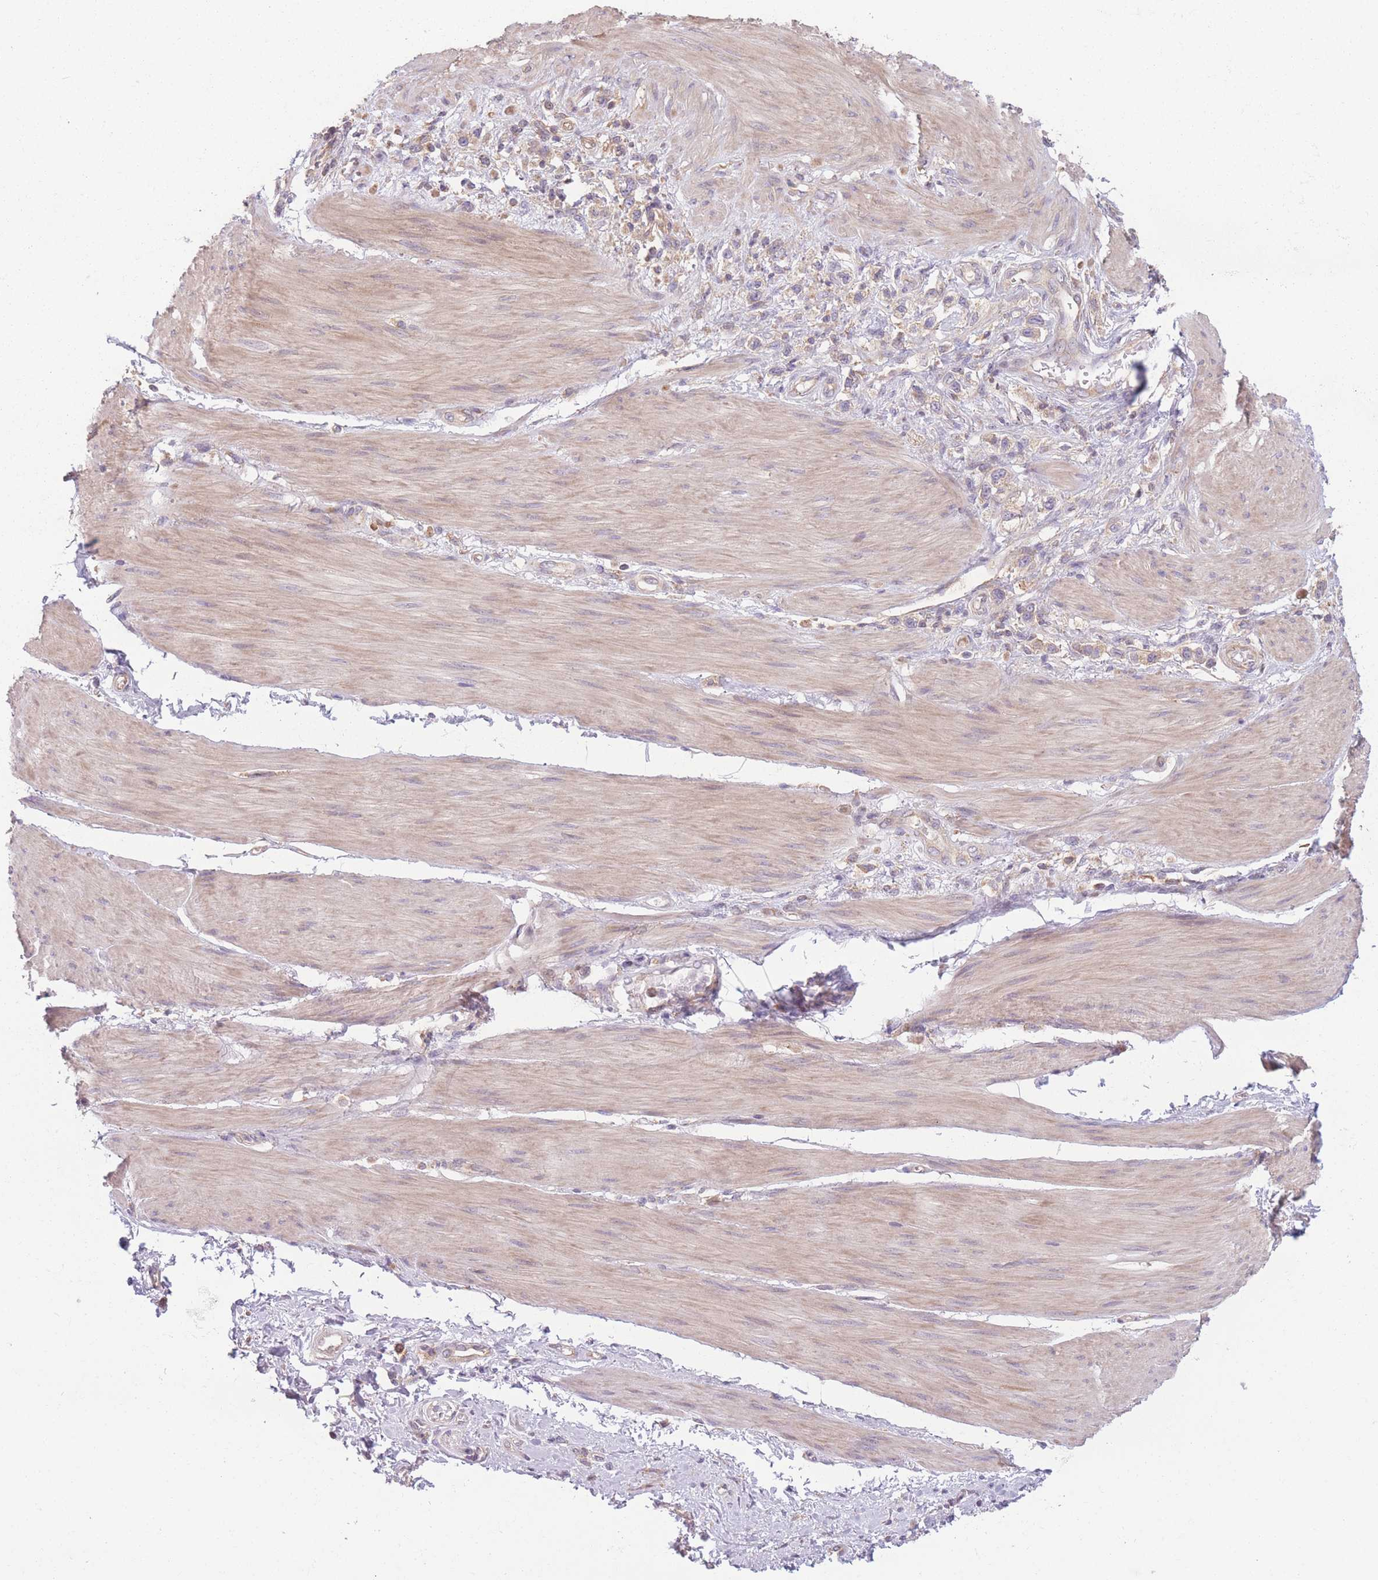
{"staining": {"intensity": "weak", "quantity": "25%-75%", "location": "cytoplasmic/membranous"}, "tissue": "stomach cancer", "cell_type": "Tumor cells", "image_type": "cancer", "snomed": [{"axis": "morphology", "description": "Adenocarcinoma, NOS"}, {"axis": "topography", "description": "Stomach"}], "caption": "The histopathology image reveals staining of adenocarcinoma (stomach), revealing weak cytoplasmic/membranous protein expression (brown color) within tumor cells.", "gene": "WASHC2A", "patient": {"sex": "female", "age": 65}}